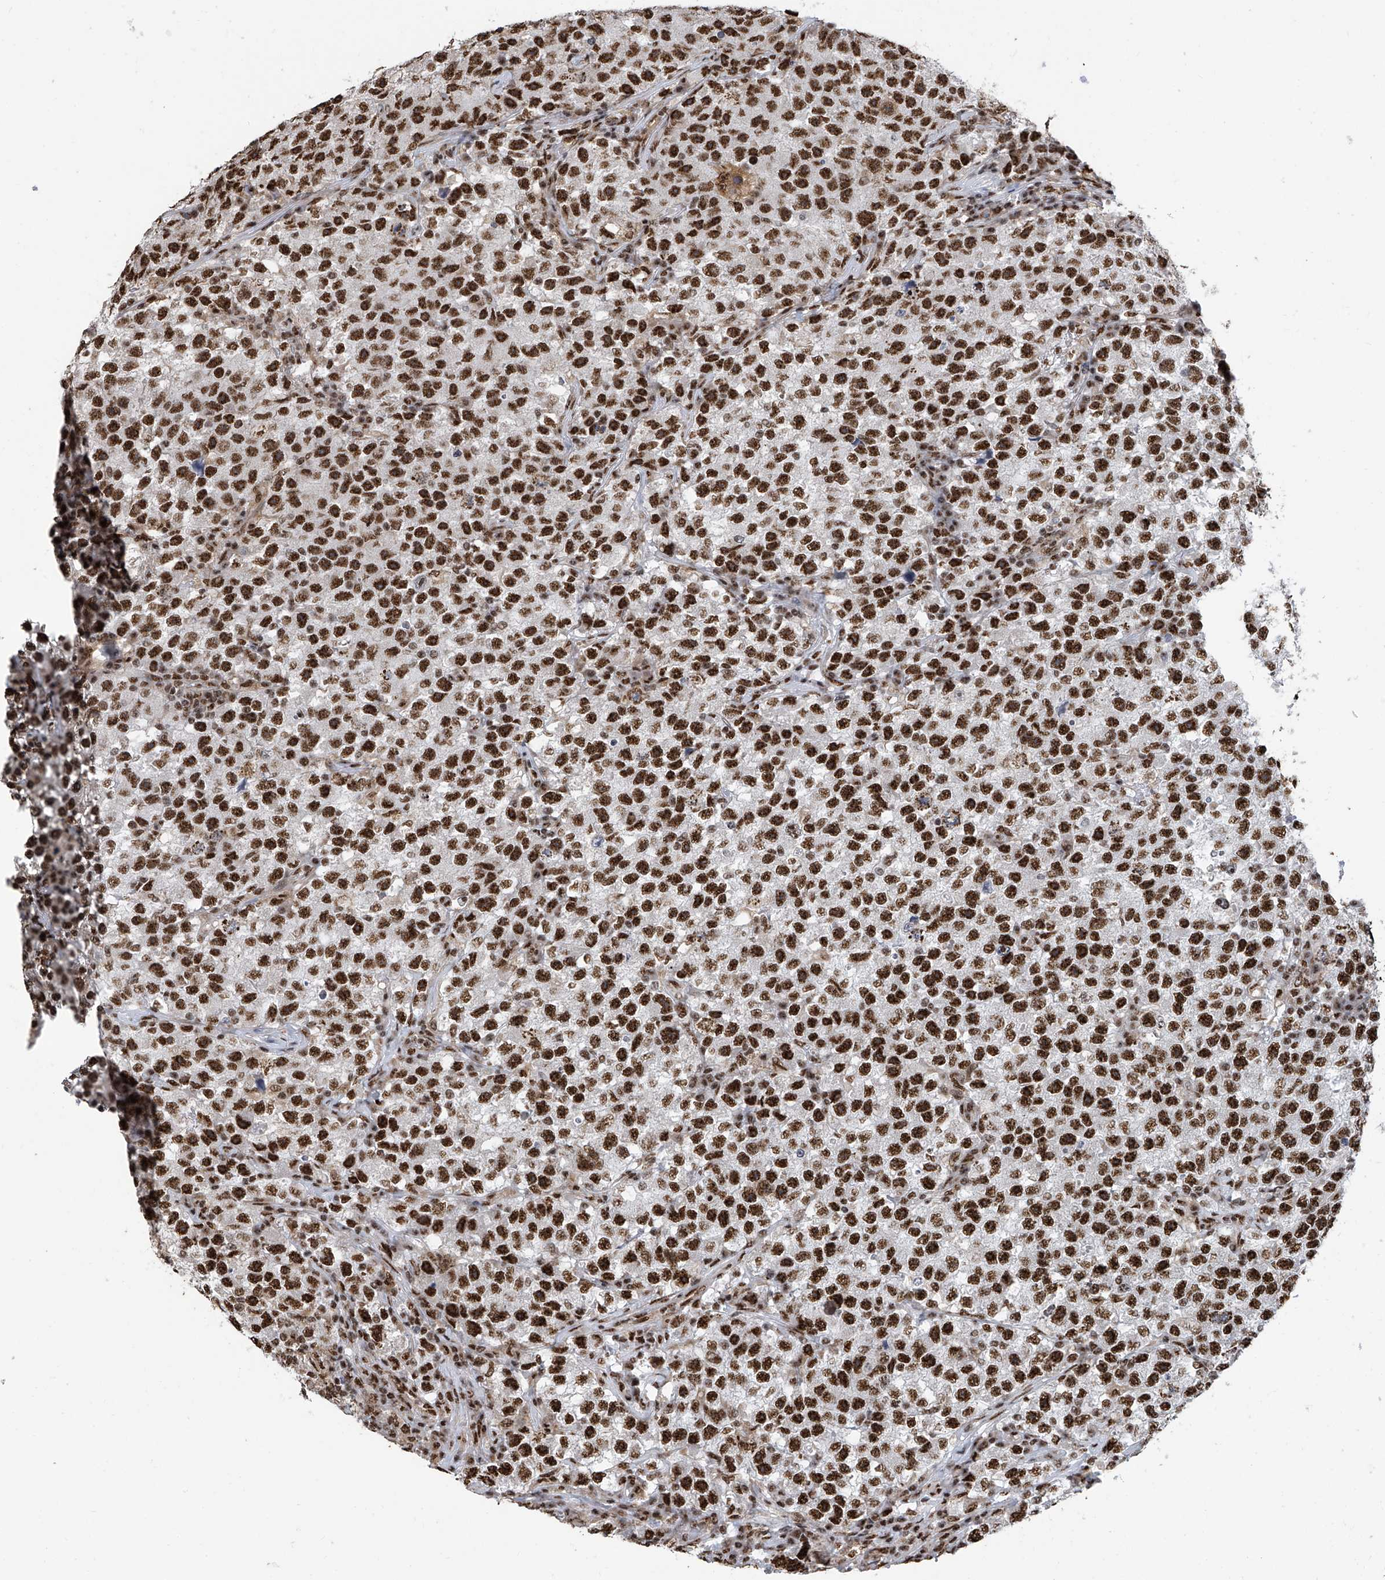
{"staining": {"intensity": "strong", "quantity": ">75%", "location": "nuclear"}, "tissue": "testis cancer", "cell_type": "Tumor cells", "image_type": "cancer", "snomed": [{"axis": "morphology", "description": "Seminoma, NOS"}, {"axis": "topography", "description": "Testis"}], "caption": "A high-resolution image shows immunohistochemistry (IHC) staining of testis cancer, which exhibits strong nuclear positivity in about >75% of tumor cells. Nuclei are stained in blue.", "gene": "APLF", "patient": {"sex": "male", "age": 22}}